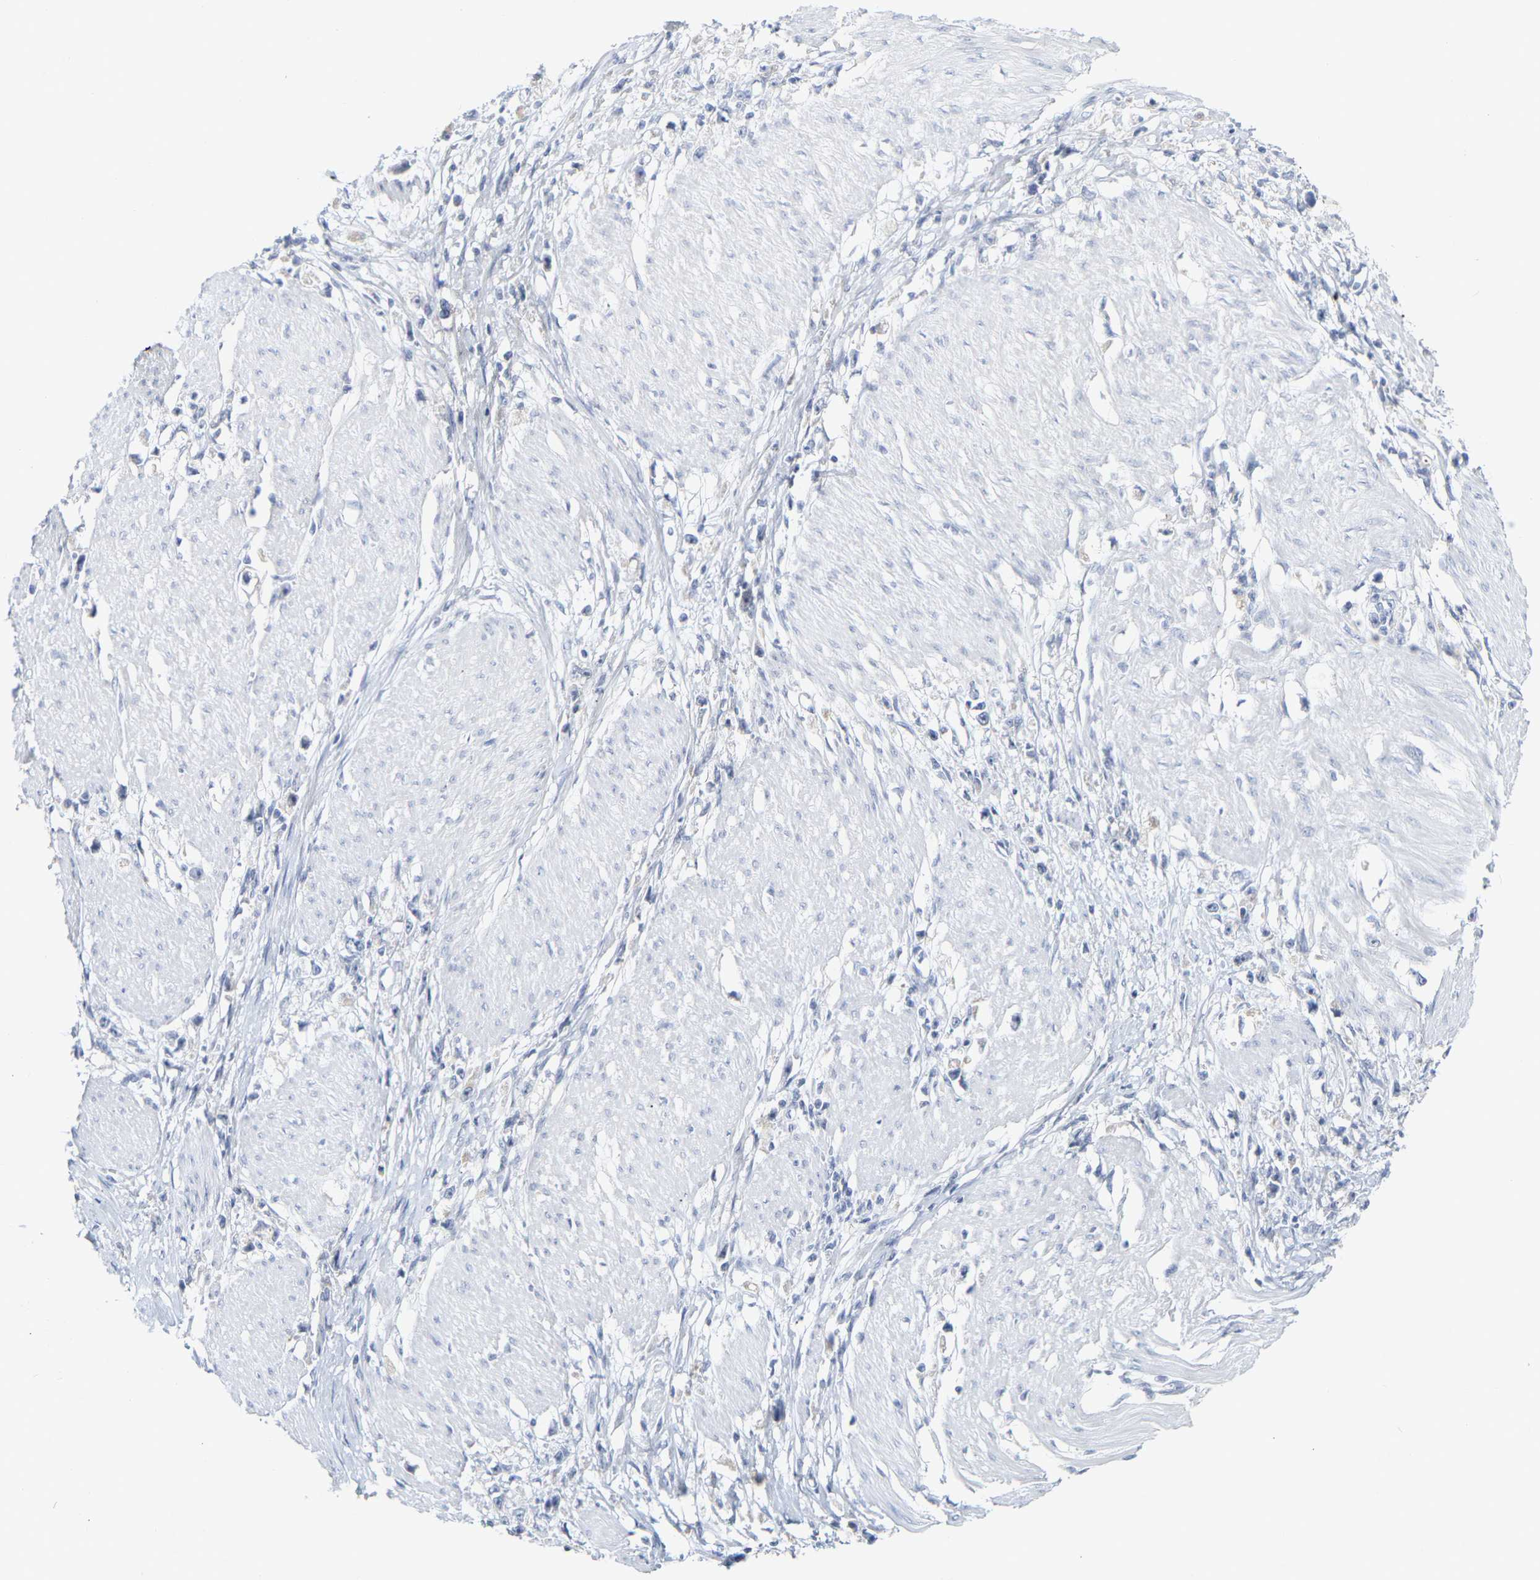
{"staining": {"intensity": "negative", "quantity": "none", "location": "none"}, "tissue": "stomach cancer", "cell_type": "Tumor cells", "image_type": "cancer", "snomed": [{"axis": "morphology", "description": "Adenocarcinoma, NOS"}, {"axis": "topography", "description": "Stomach"}], "caption": "DAB (3,3'-diaminobenzidine) immunohistochemical staining of stomach cancer shows no significant expression in tumor cells. Nuclei are stained in blue.", "gene": "KRT76", "patient": {"sex": "female", "age": 59}}